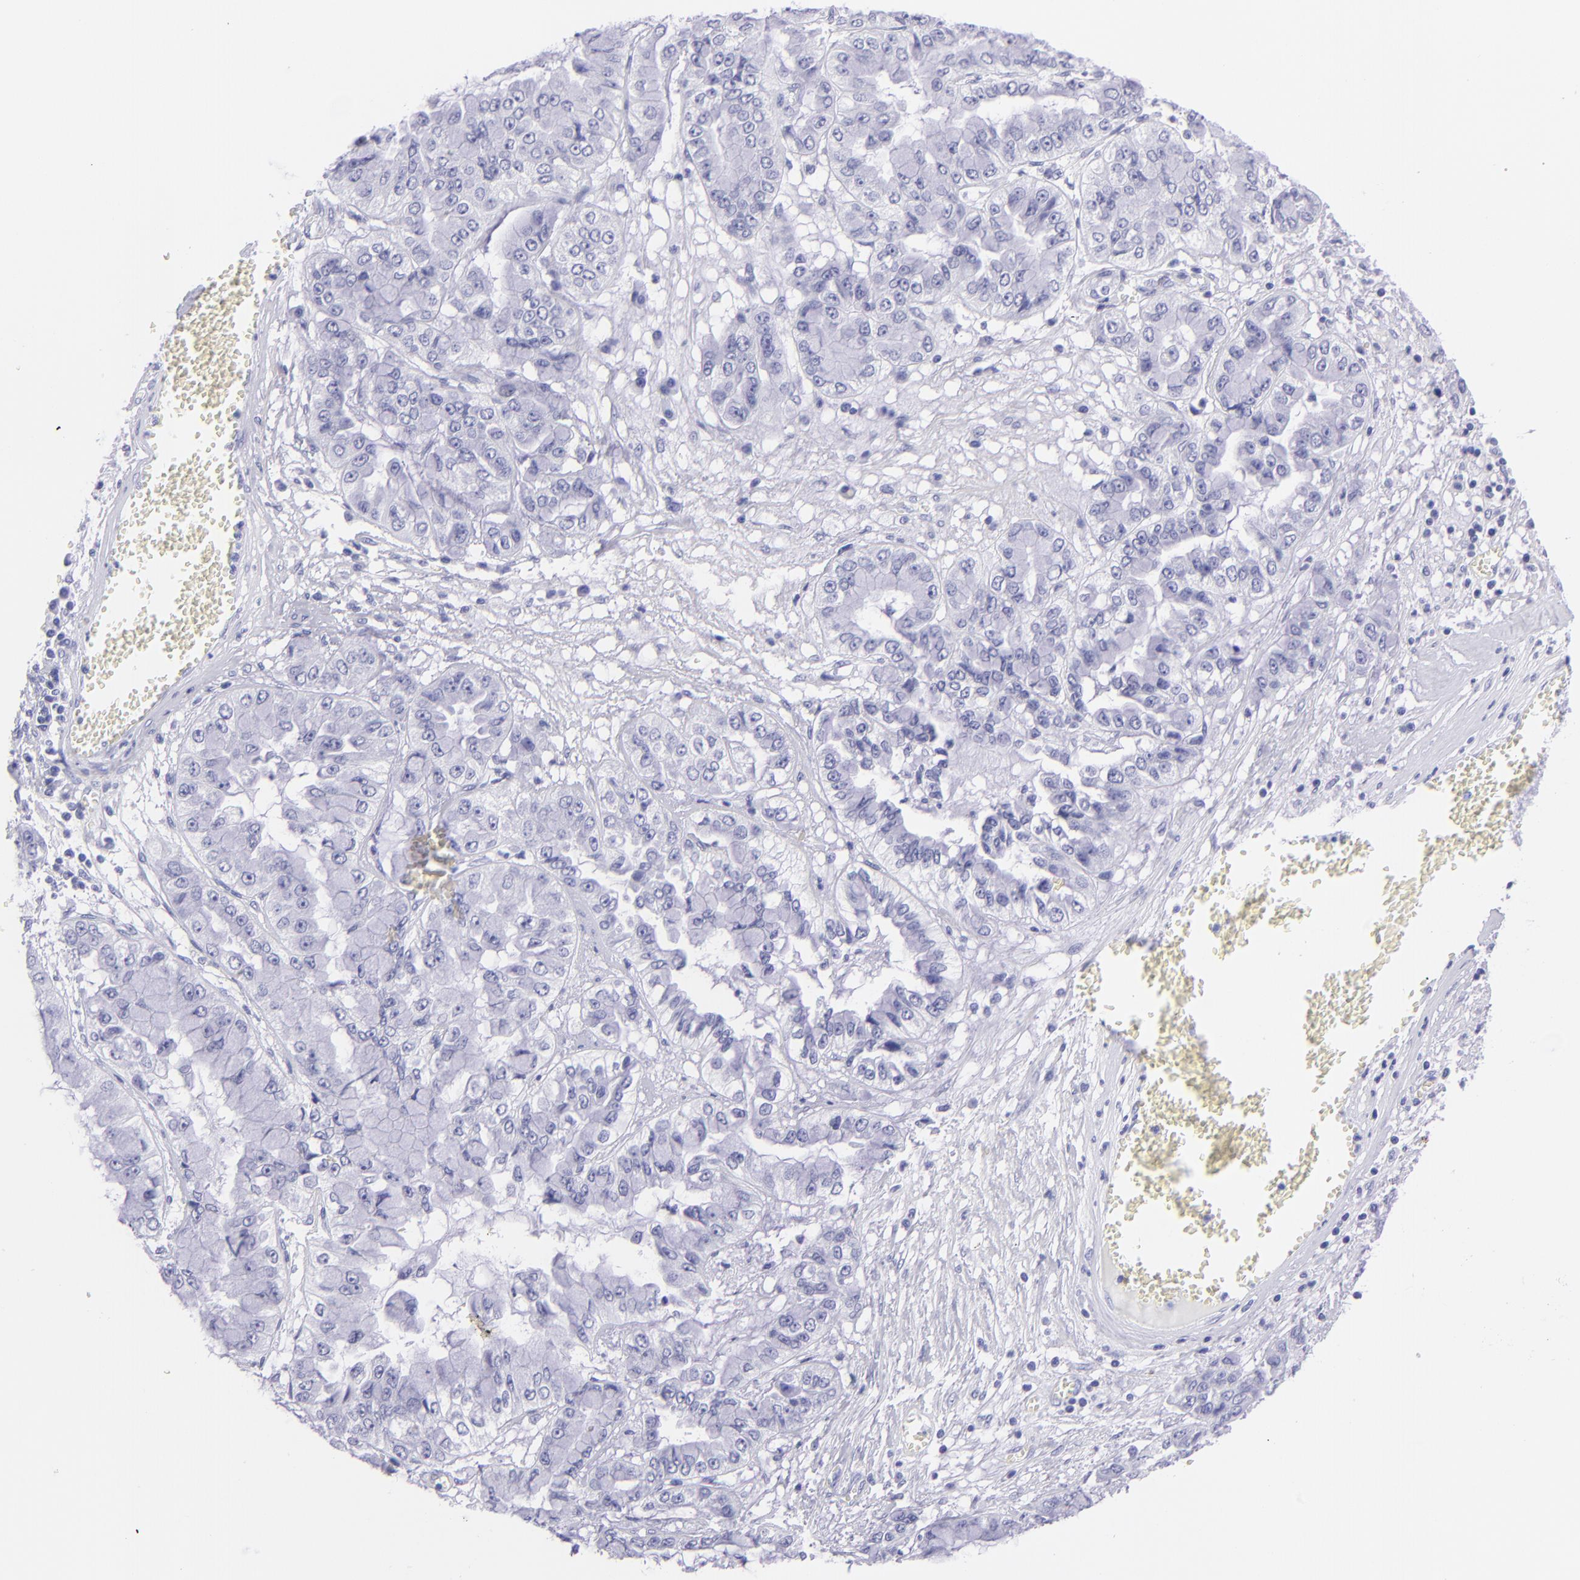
{"staining": {"intensity": "negative", "quantity": "none", "location": "none"}, "tissue": "liver cancer", "cell_type": "Tumor cells", "image_type": "cancer", "snomed": [{"axis": "morphology", "description": "Cholangiocarcinoma"}, {"axis": "topography", "description": "Liver"}], "caption": "Human liver cancer (cholangiocarcinoma) stained for a protein using immunohistochemistry shows no expression in tumor cells.", "gene": "PIP", "patient": {"sex": "female", "age": 79}}